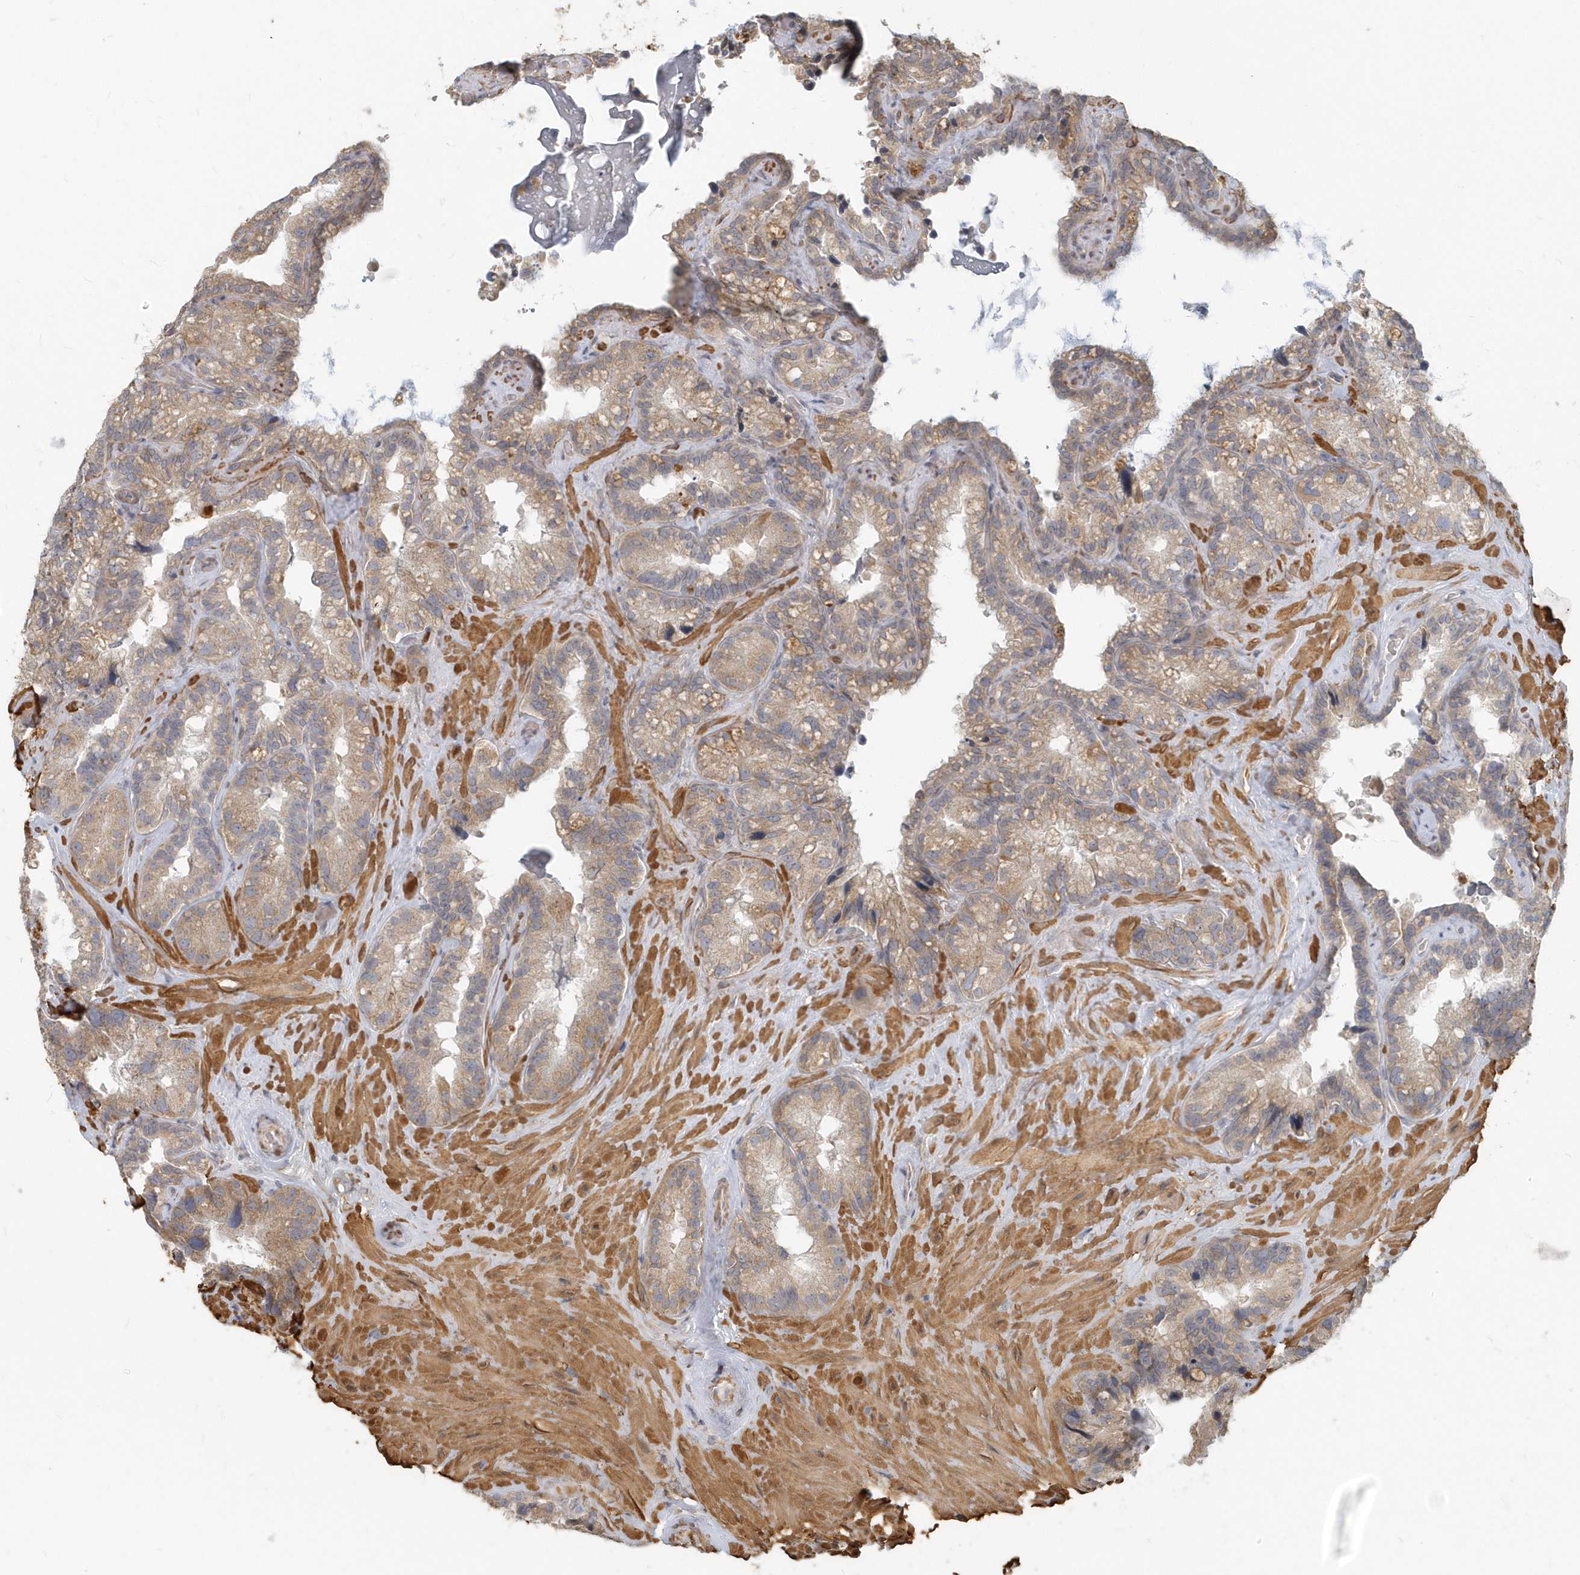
{"staining": {"intensity": "moderate", "quantity": "25%-75%", "location": "cytoplasmic/membranous"}, "tissue": "seminal vesicle", "cell_type": "Glandular cells", "image_type": "normal", "snomed": [{"axis": "morphology", "description": "Normal tissue, NOS"}, {"axis": "topography", "description": "Prostate"}, {"axis": "topography", "description": "Seminal veicle"}], "caption": "Protein expression by immunohistochemistry exhibits moderate cytoplasmic/membranous expression in approximately 25%-75% of glandular cells in normal seminal vesicle. The staining is performed using DAB (3,3'-diaminobenzidine) brown chromogen to label protein expression. The nuclei are counter-stained blue using hematoxylin.", "gene": "NAPB", "patient": {"sex": "male", "age": 68}}